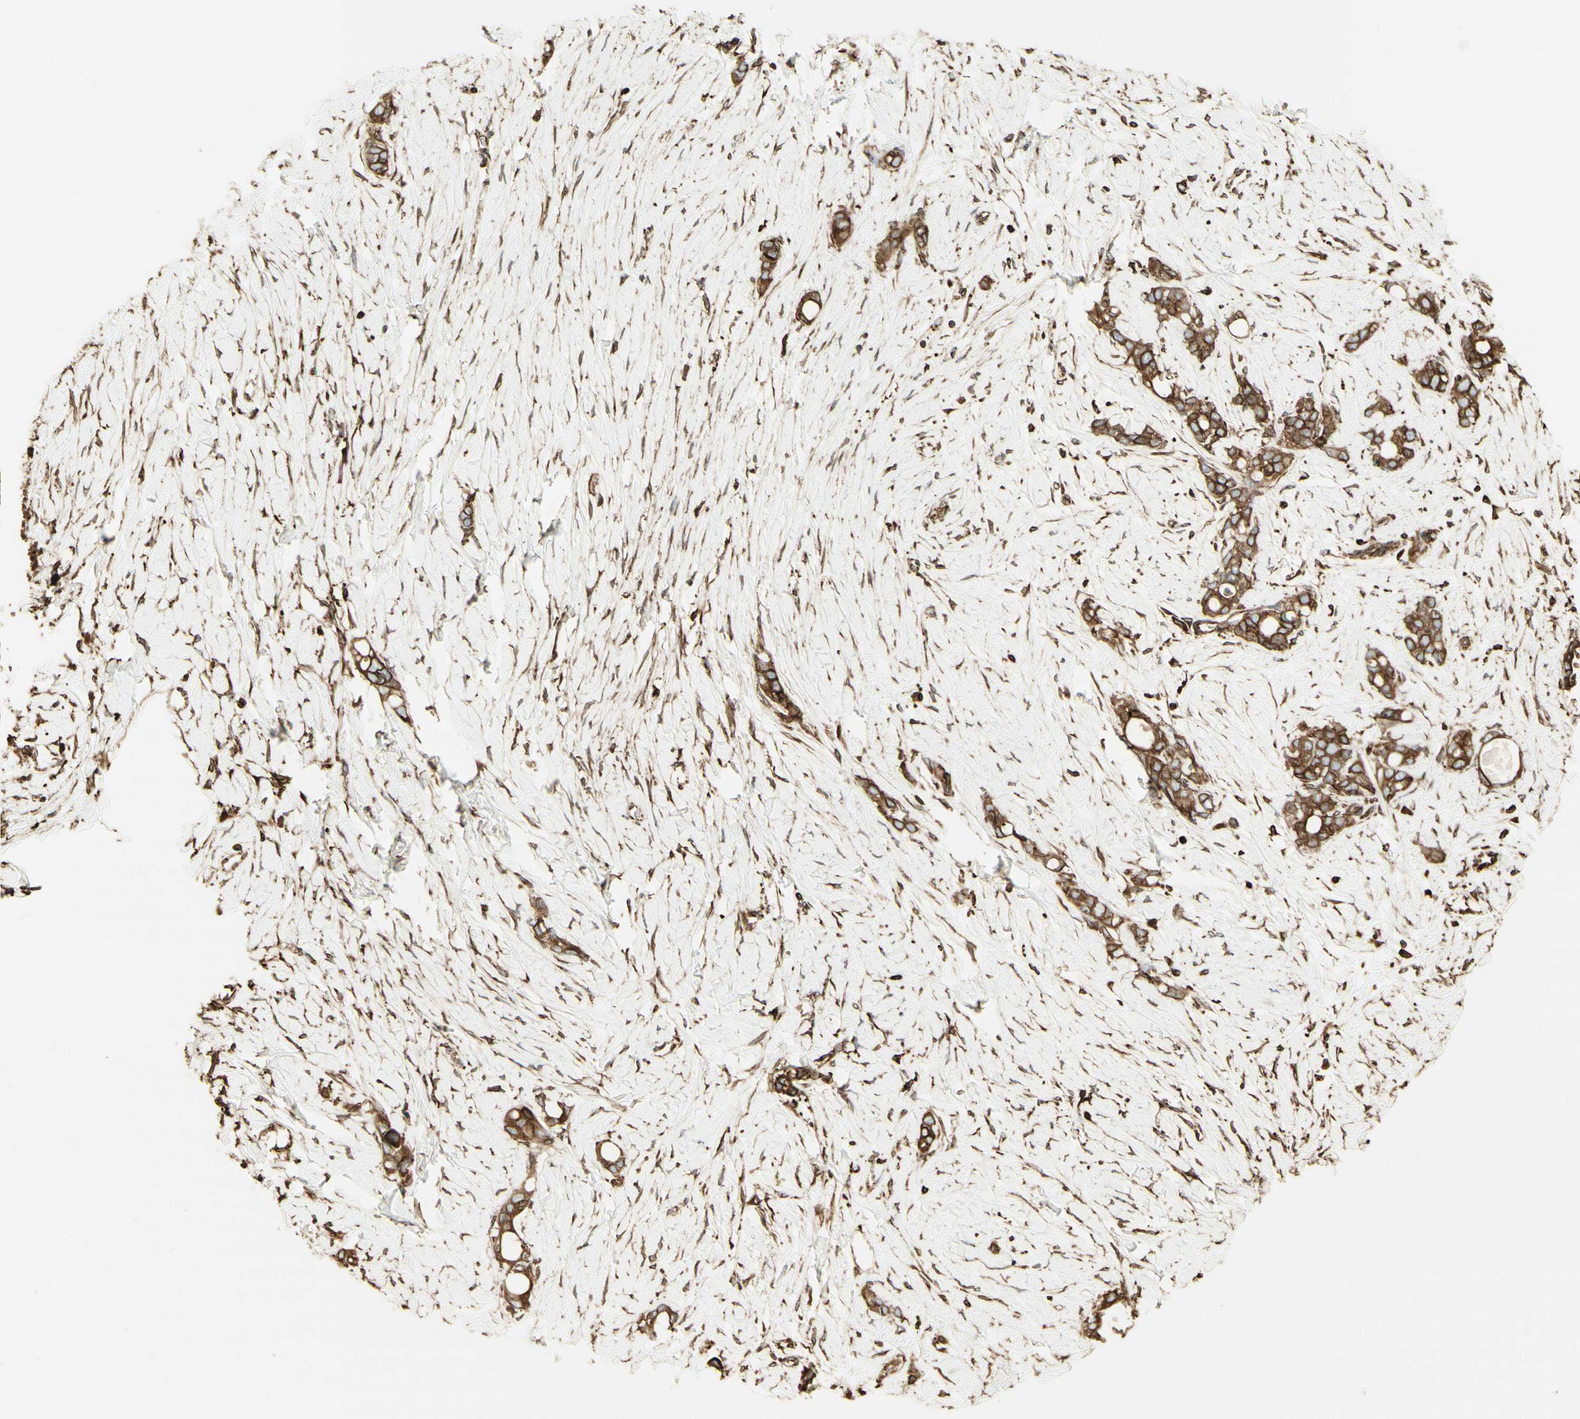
{"staining": {"intensity": "moderate", "quantity": ">75%", "location": "cytoplasmic/membranous"}, "tissue": "stomach cancer", "cell_type": "Tumor cells", "image_type": "cancer", "snomed": [{"axis": "morphology", "description": "Adenocarcinoma, NOS"}, {"axis": "topography", "description": "Stomach"}], "caption": "Immunohistochemical staining of human stomach cancer (adenocarcinoma) reveals medium levels of moderate cytoplasmic/membranous protein positivity in about >75% of tumor cells. (brown staining indicates protein expression, while blue staining denotes nuclei).", "gene": "CANX", "patient": {"sex": "female", "age": 75}}